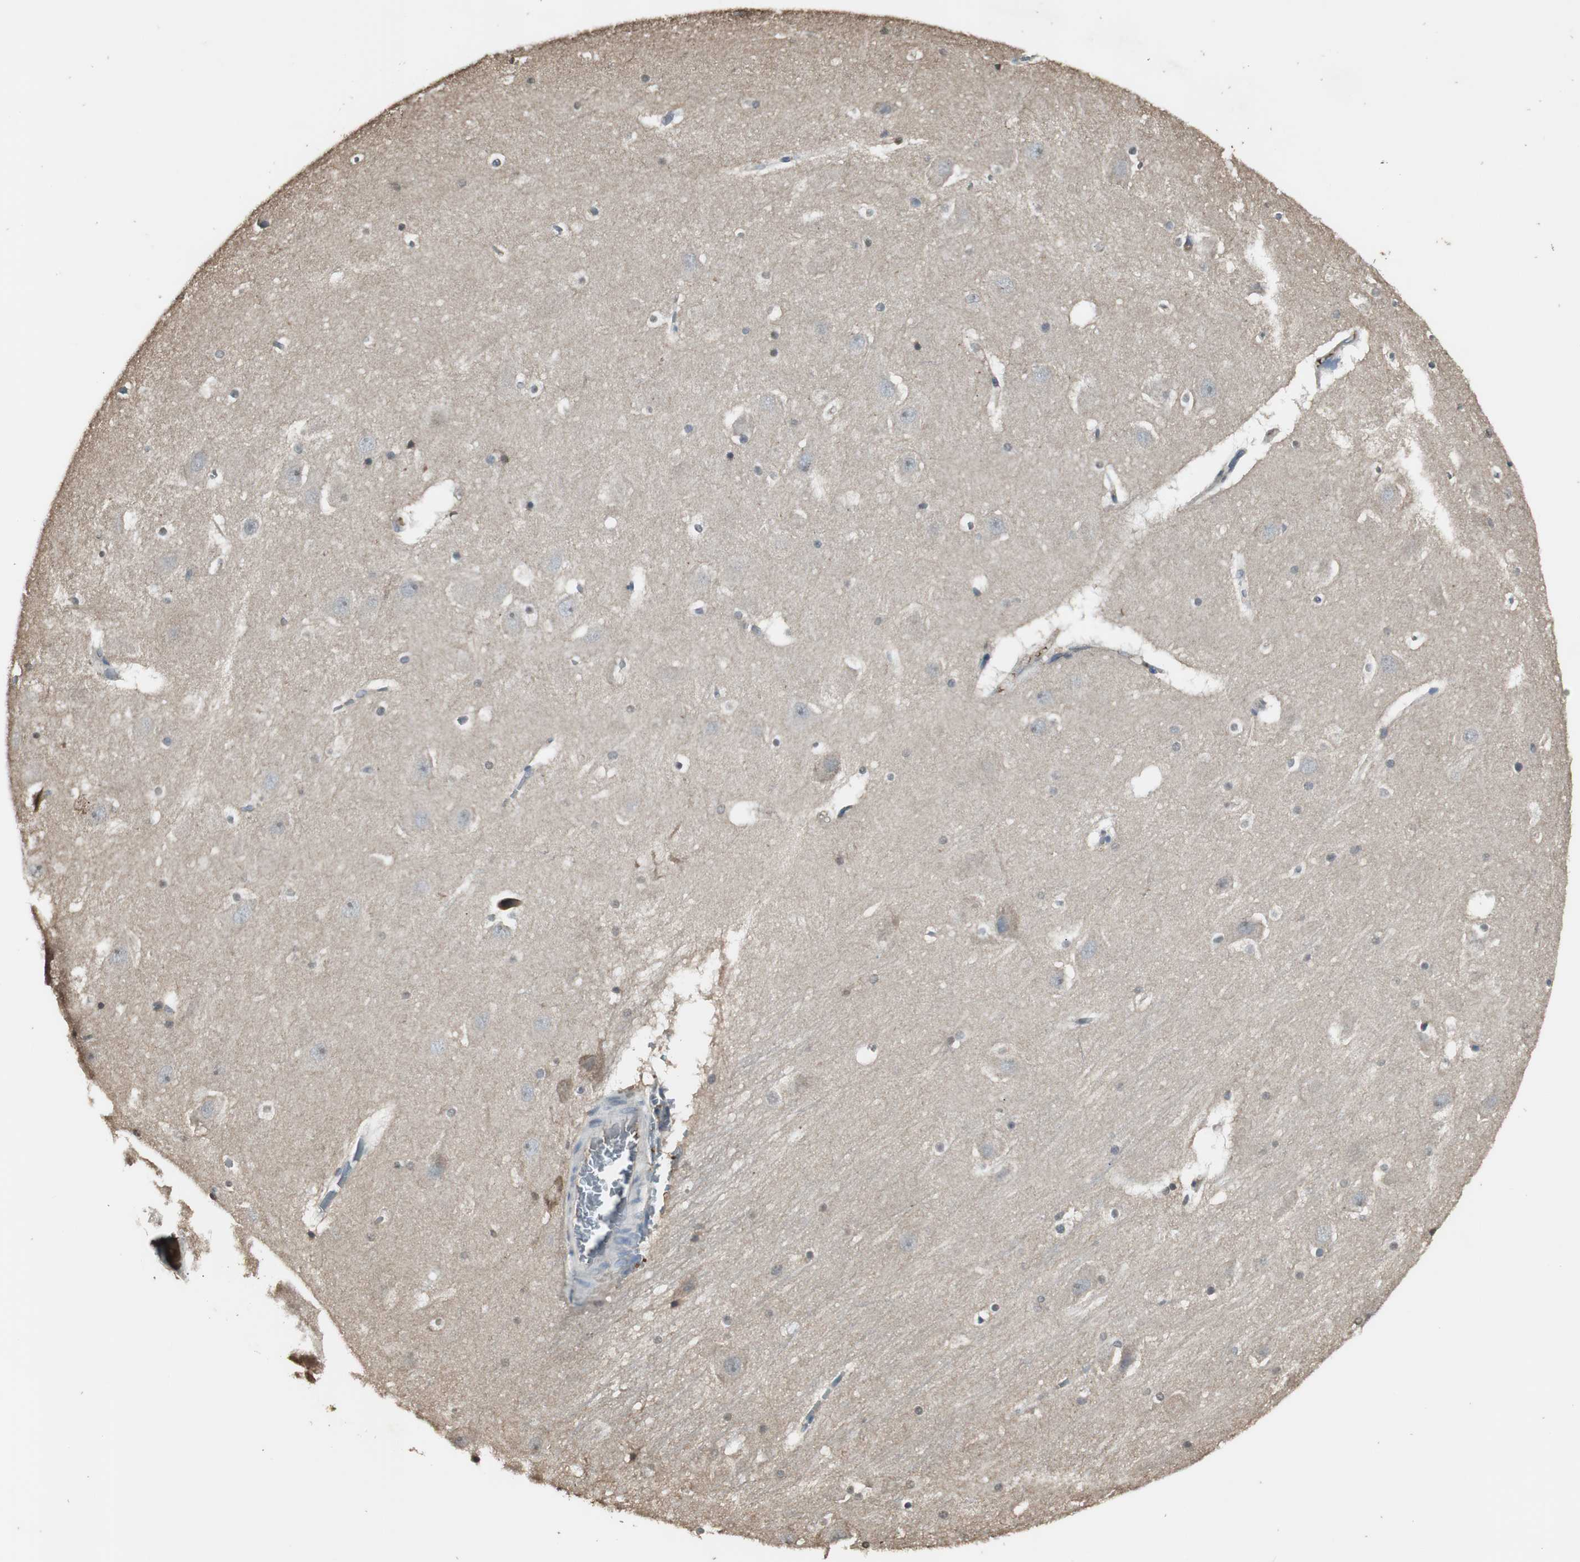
{"staining": {"intensity": "negative", "quantity": "none", "location": "none"}, "tissue": "hippocampus", "cell_type": "Glial cells", "image_type": "normal", "snomed": [{"axis": "morphology", "description": "Normal tissue, NOS"}, {"axis": "topography", "description": "Hippocampus"}], "caption": "This is an immunohistochemistry histopathology image of unremarkable hippocampus. There is no positivity in glial cells.", "gene": "MMP14", "patient": {"sex": "male", "age": 45}}